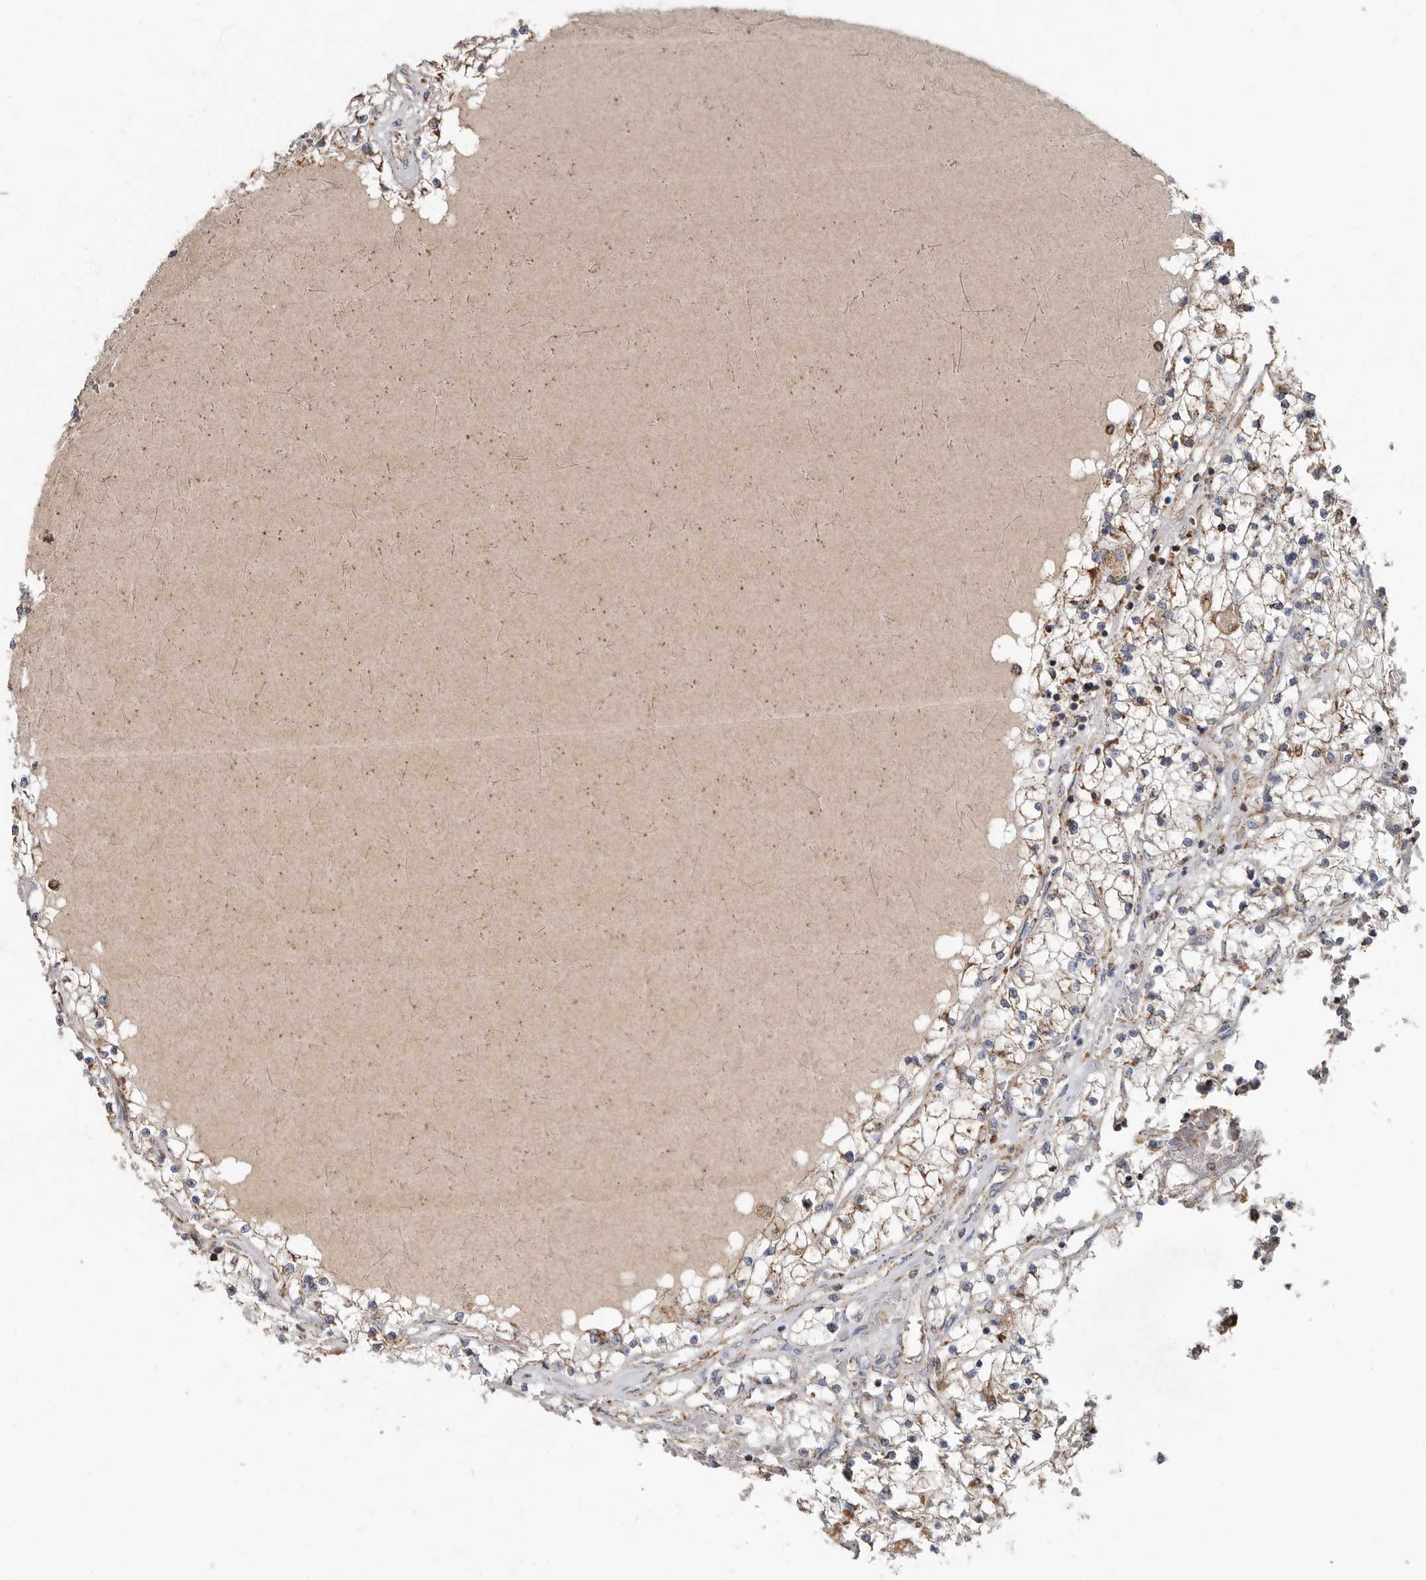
{"staining": {"intensity": "weak", "quantity": "25%-75%", "location": "cytoplasmic/membranous"}, "tissue": "renal cancer", "cell_type": "Tumor cells", "image_type": "cancer", "snomed": [{"axis": "morphology", "description": "Normal tissue, NOS"}, {"axis": "morphology", "description": "Adenocarcinoma, NOS"}, {"axis": "topography", "description": "Kidney"}], "caption": "Immunohistochemical staining of renal cancer displays low levels of weak cytoplasmic/membranous protein expression in about 25%-75% of tumor cells. The staining was performed using DAB (3,3'-diaminobenzidine) to visualize the protein expression in brown, while the nuclei were stained in blue with hematoxylin (Magnification: 20x).", "gene": "KIF26B", "patient": {"sex": "male", "age": 68}}